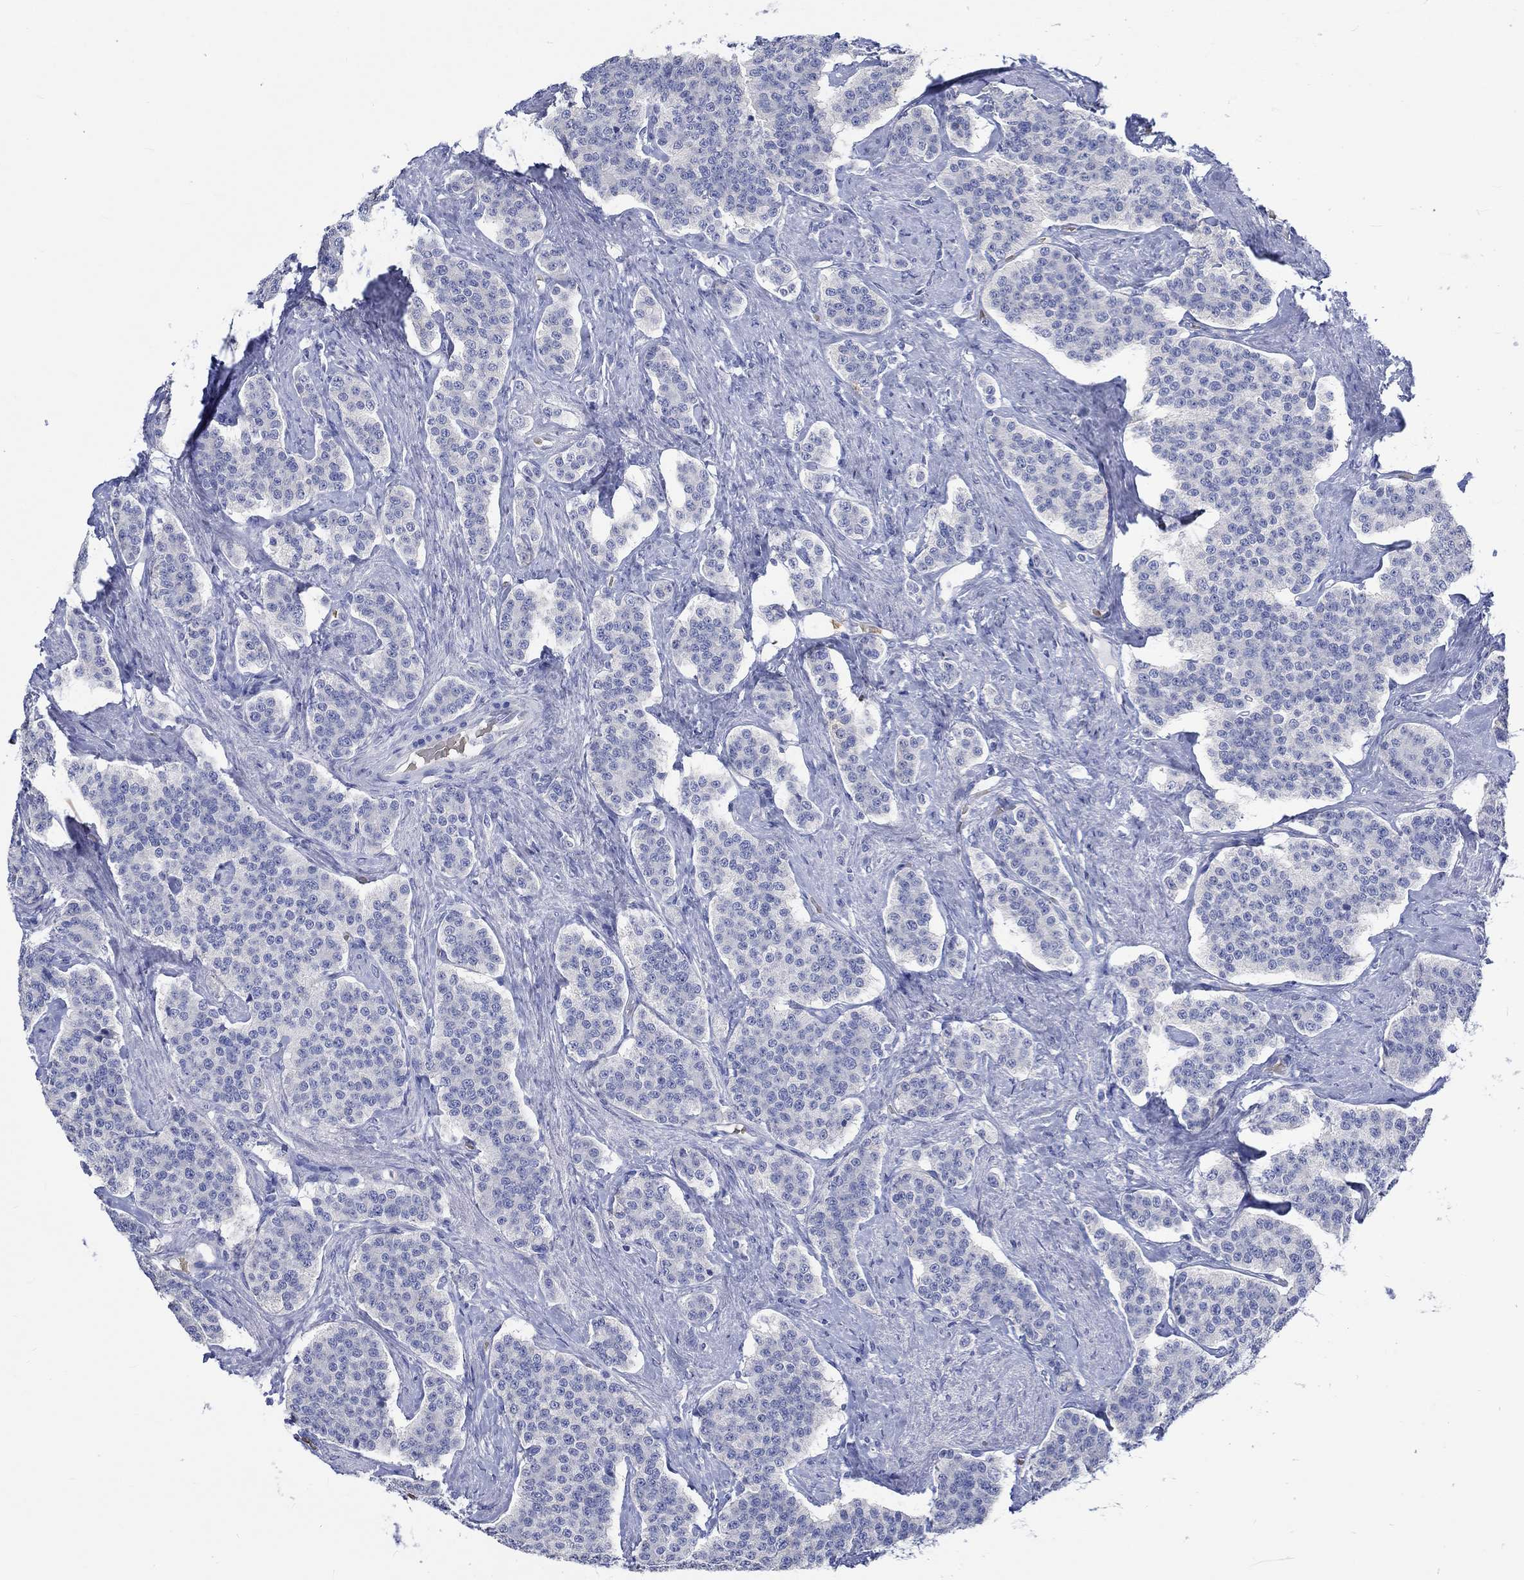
{"staining": {"intensity": "negative", "quantity": "none", "location": "none"}, "tissue": "carcinoid", "cell_type": "Tumor cells", "image_type": "cancer", "snomed": [{"axis": "morphology", "description": "Carcinoid, malignant, NOS"}, {"axis": "topography", "description": "Small intestine"}], "caption": "The micrograph demonstrates no staining of tumor cells in malignant carcinoid.", "gene": "KCNA1", "patient": {"sex": "female", "age": 58}}